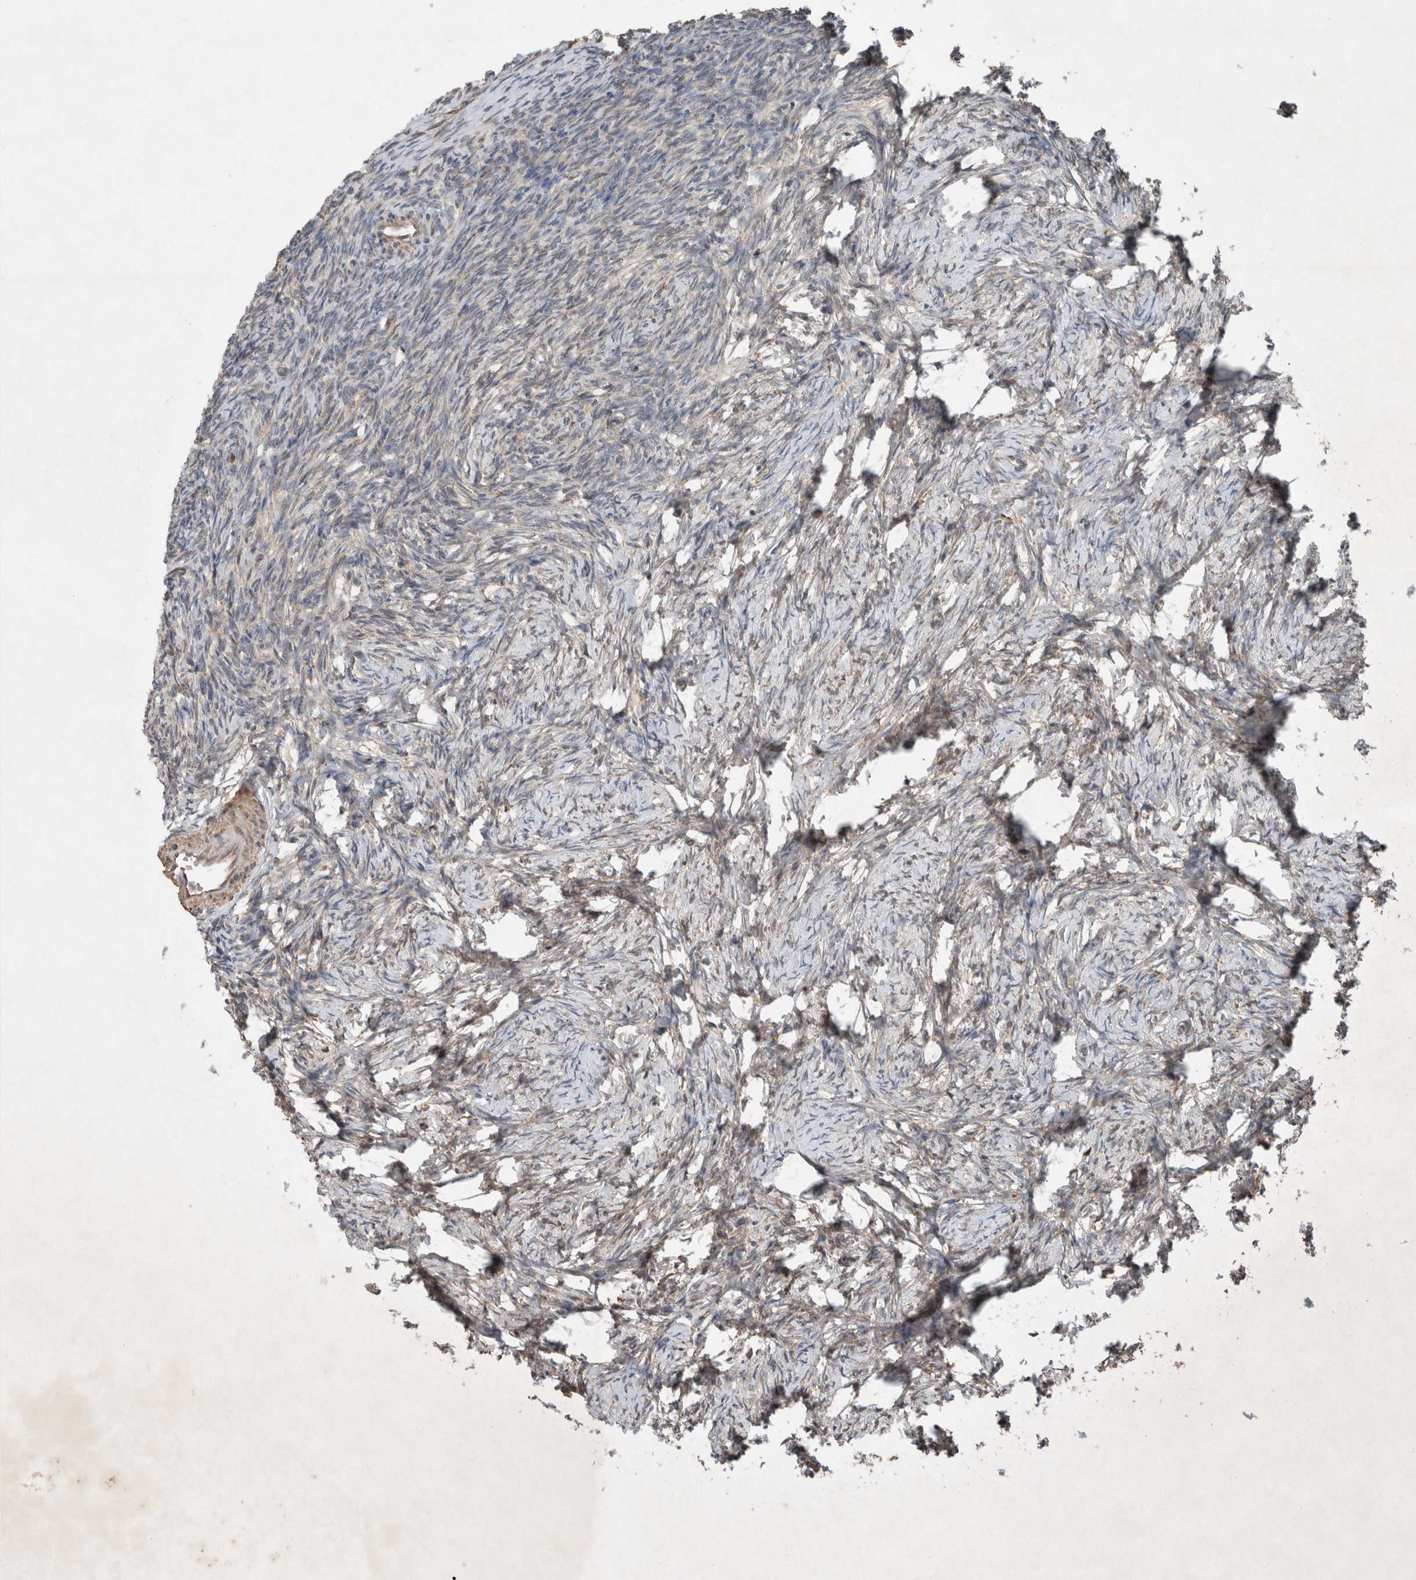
{"staining": {"intensity": "moderate", "quantity": ">75%", "location": "cytoplasmic/membranous"}, "tissue": "ovary", "cell_type": "Follicle cells", "image_type": "normal", "snomed": [{"axis": "morphology", "description": "Normal tissue, NOS"}, {"axis": "topography", "description": "Ovary"}], "caption": "Immunohistochemical staining of benign human ovary demonstrates moderate cytoplasmic/membranous protein positivity in about >75% of follicle cells.", "gene": "KLK14", "patient": {"sex": "female", "age": 34}}